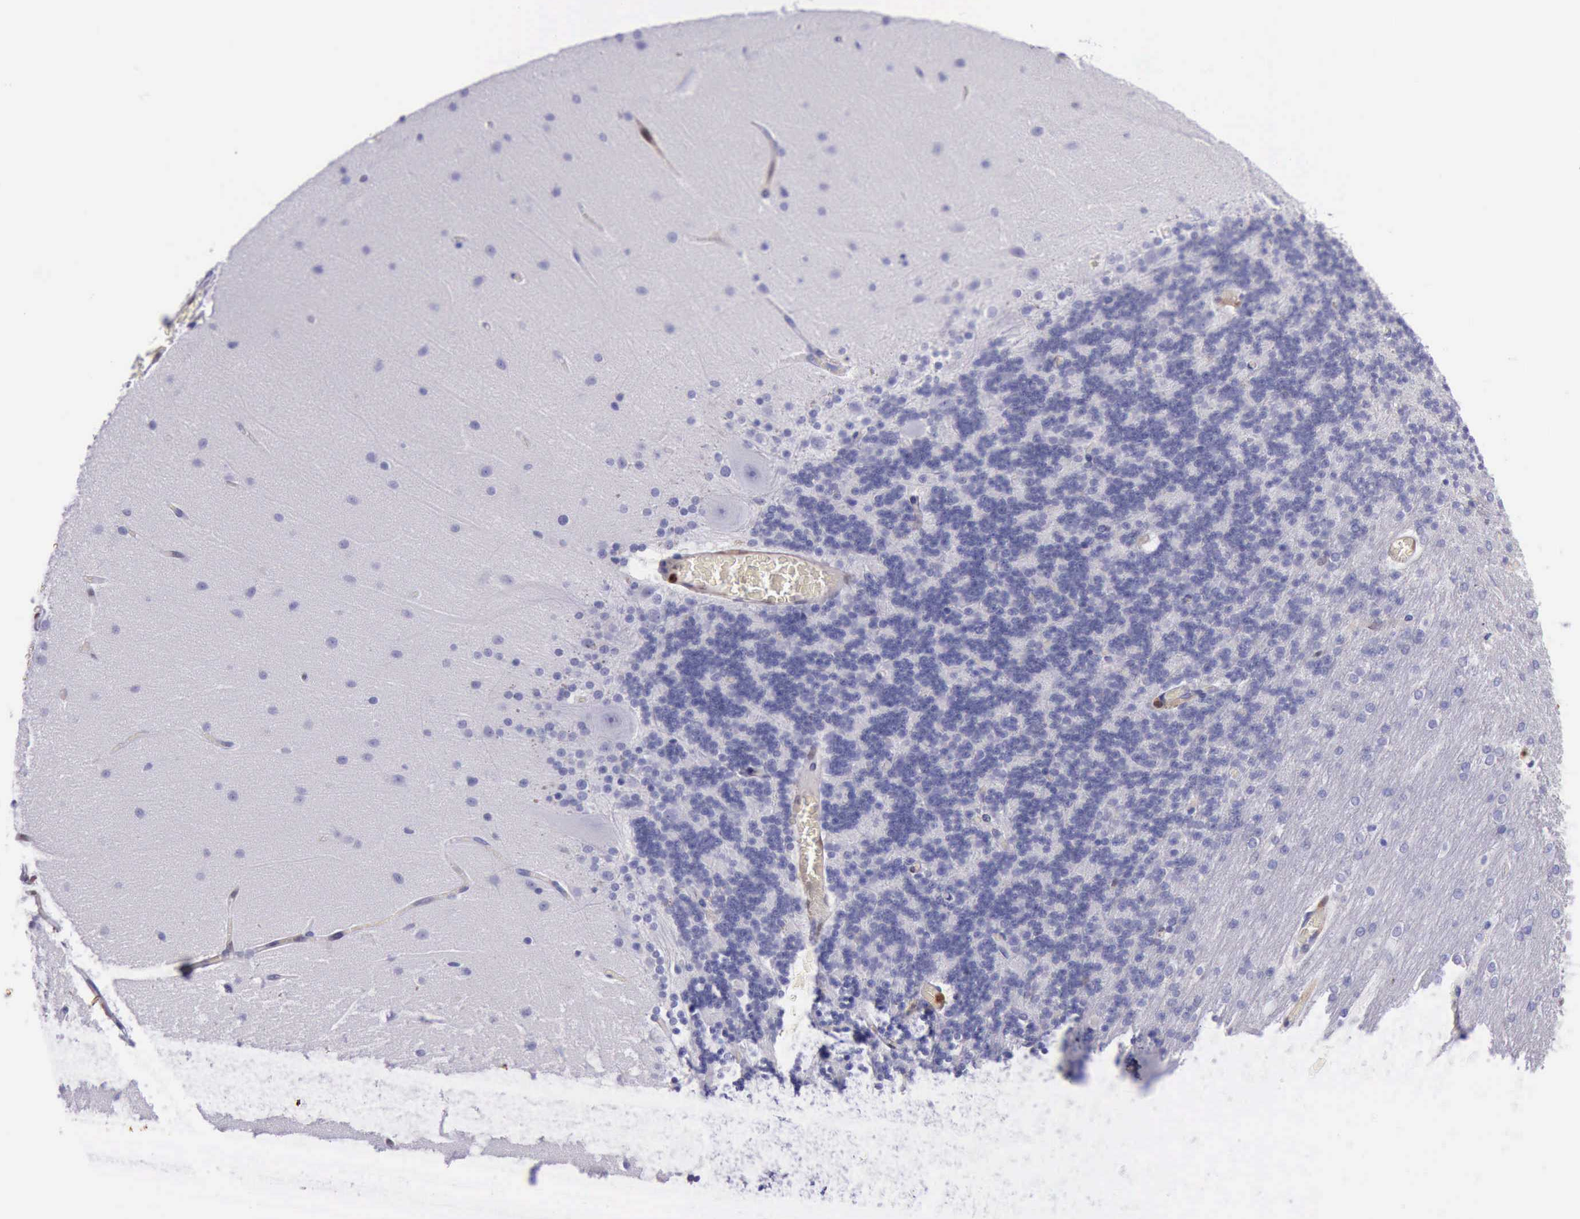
{"staining": {"intensity": "negative", "quantity": "none", "location": "none"}, "tissue": "cerebellum", "cell_type": "Cells in granular layer", "image_type": "normal", "snomed": [{"axis": "morphology", "description": "Normal tissue, NOS"}, {"axis": "topography", "description": "Cerebellum"}], "caption": "Photomicrograph shows no significant protein positivity in cells in granular layer of benign cerebellum. (DAB IHC with hematoxylin counter stain).", "gene": "TYMP", "patient": {"sex": "female", "age": 54}}